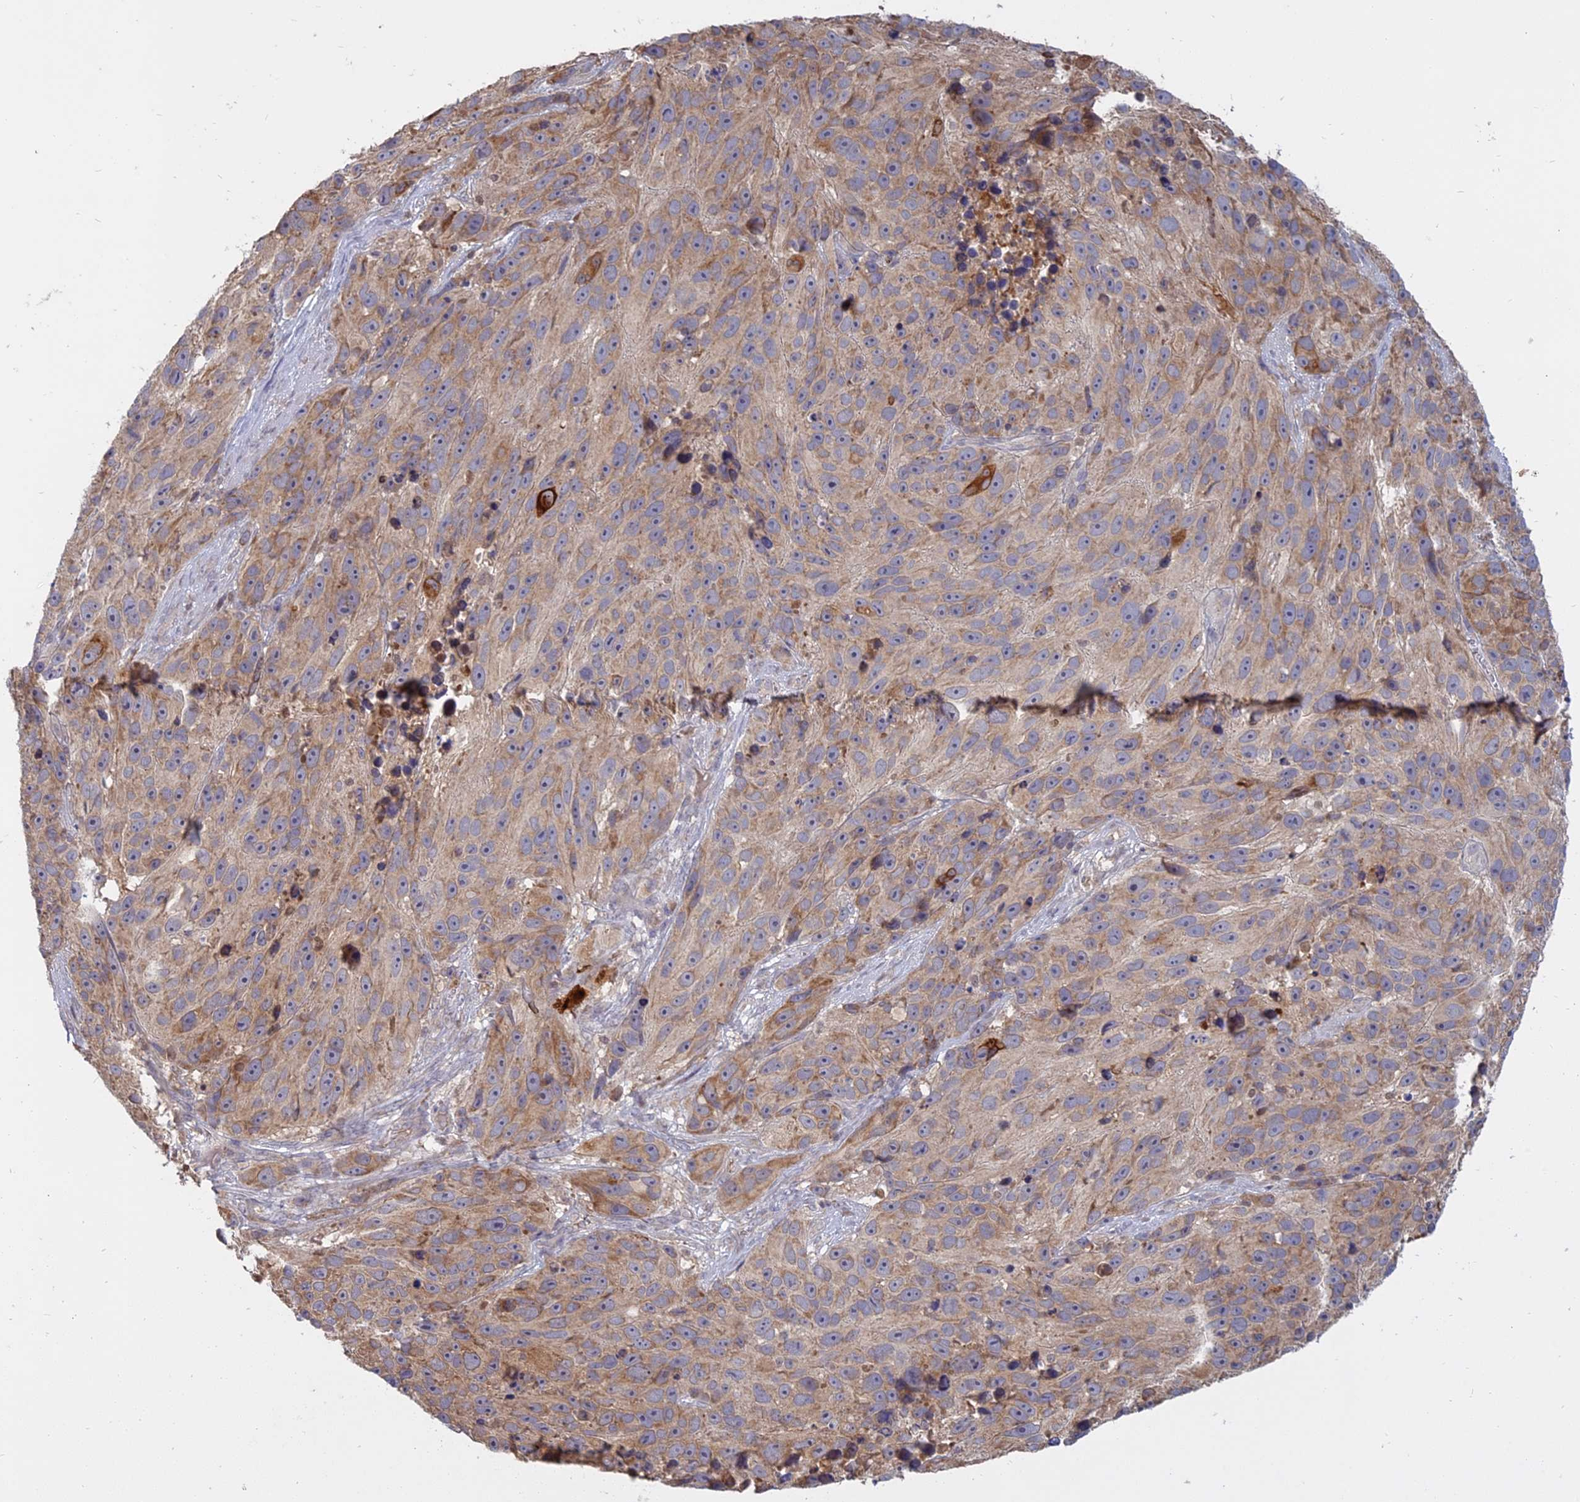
{"staining": {"intensity": "weak", "quantity": "25%-75%", "location": "cytoplasmic/membranous"}, "tissue": "melanoma", "cell_type": "Tumor cells", "image_type": "cancer", "snomed": [{"axis": "morphology", "description": "Malignant melanoma, NOS"}, {"axis": "topography", "description": "Skin"}], "caption": "Weak cytoplasmic/membranous staining for a protein is appreciated in about 25%-75% of tumor cells of malignant melanoma using immunohistochemistry (IHC).", "gene": "TMEM208", "patient": {"sex": "male", "age": 84}}